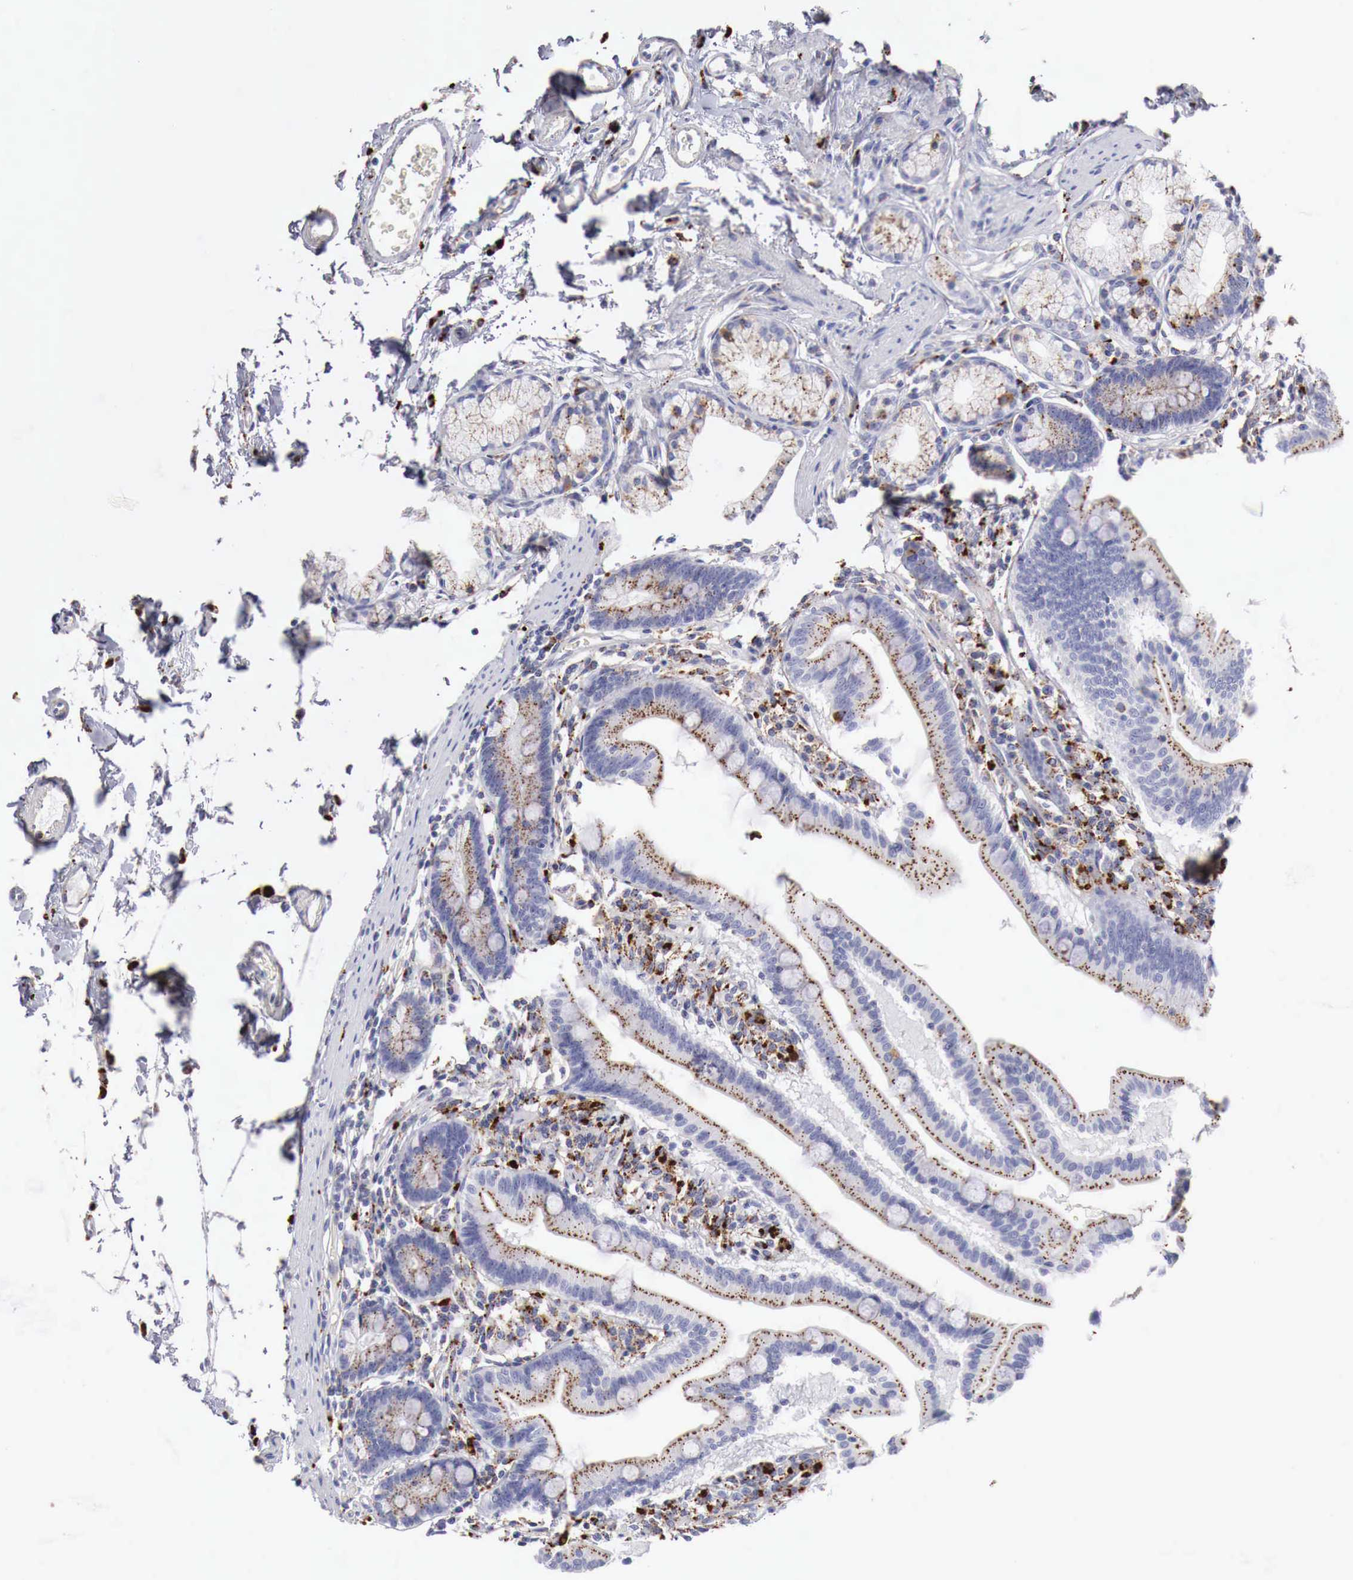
{"staining": {"intensity": "strong", "quantity": "25%-75%", "location": "cytoplasmic/membranous"}, "tissue": "duodenum", "cell_type": "Glandular cells", "image_type": "normal", "snomed": [{"axis": "morphology", "description": "Normal tissue, NOS"}, {"axis": "topography", "description": "Duodenum"}], "caption": "Immunohistochemical staining of normal human duodenum displays high levels of strong cytoplasmic/membranous expression in about 25%-75% of glandular cells.", "gene": "GLA", "patient": {"sex": "female", "age": 77}}